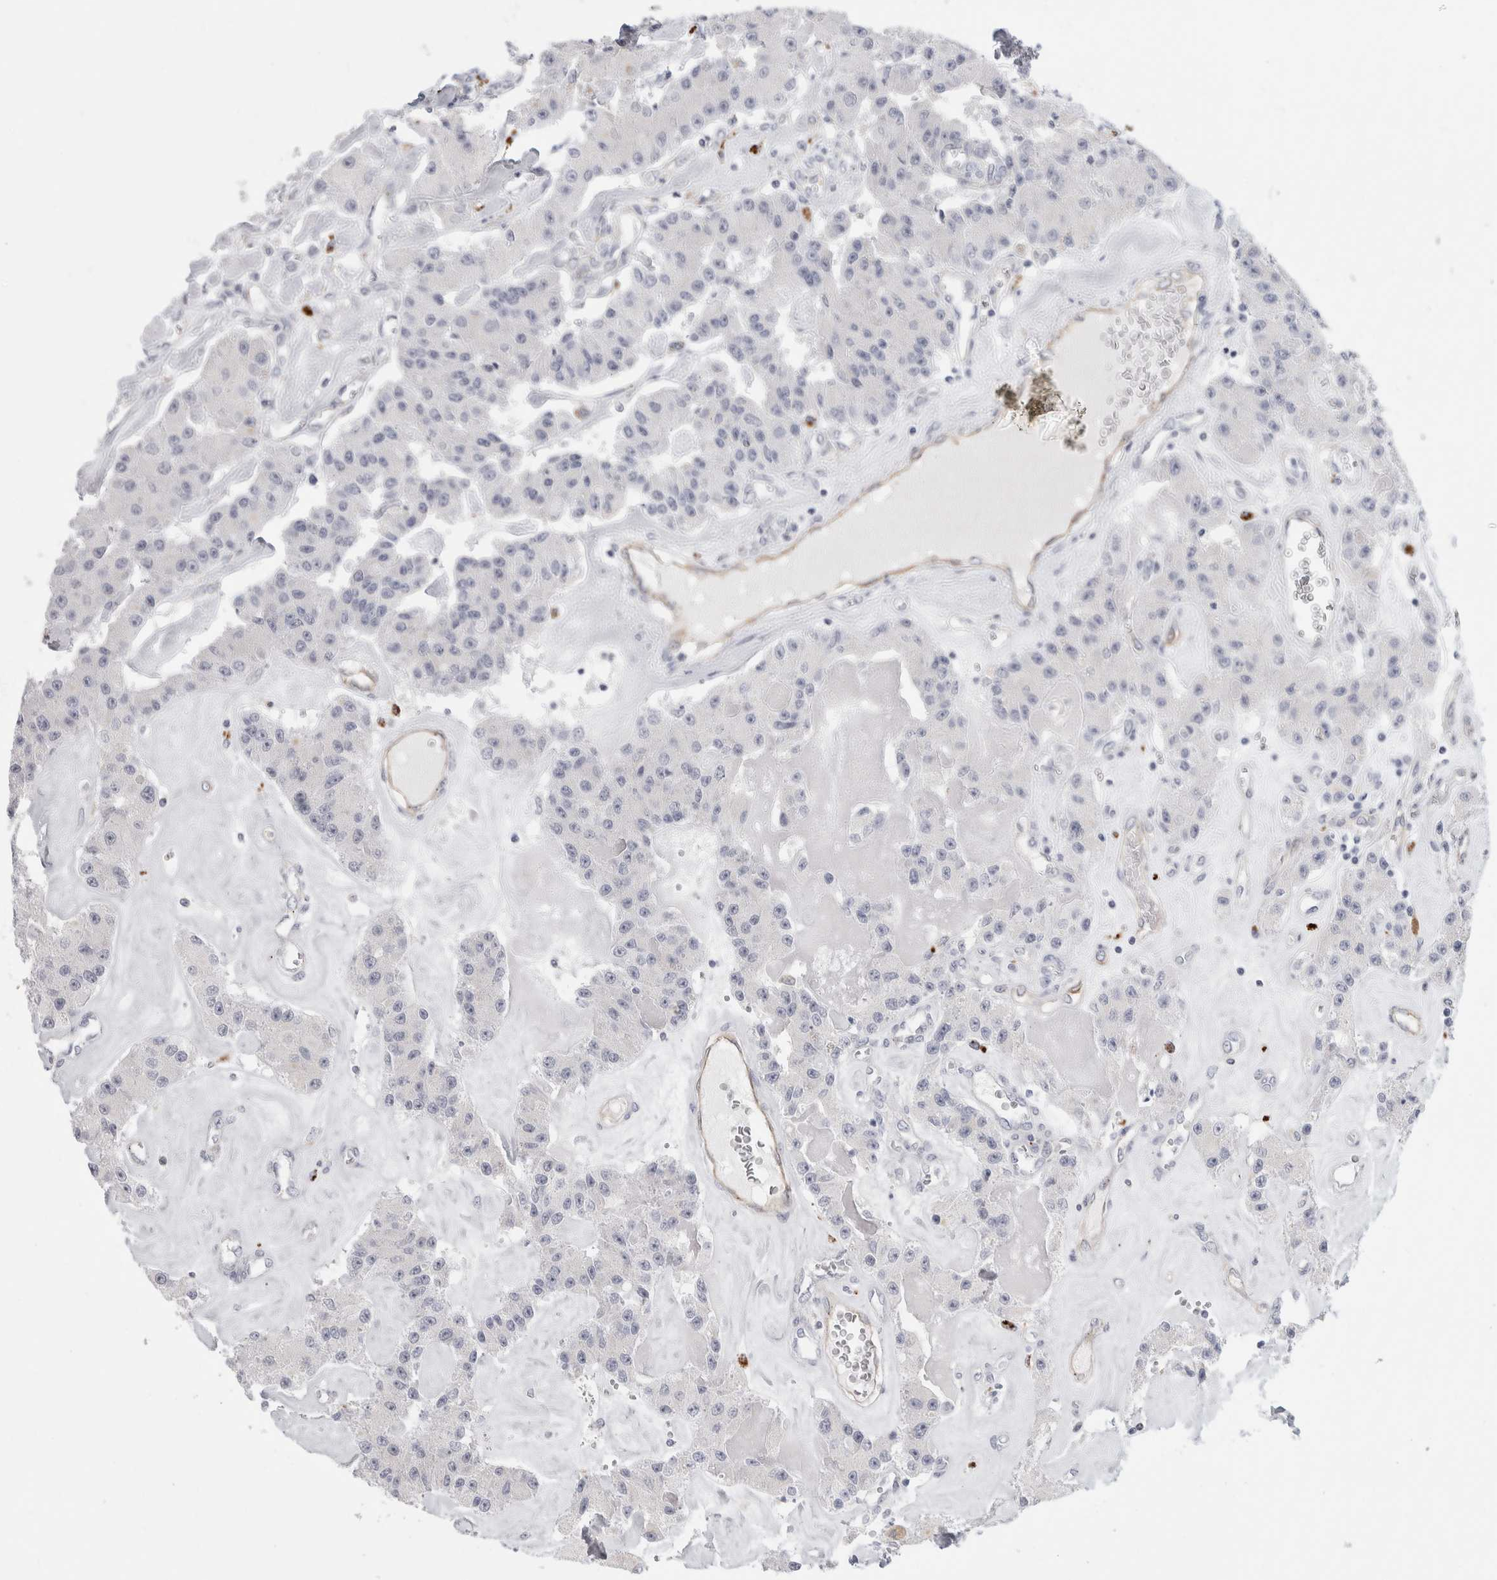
{"staining": {"intensity": "negative", "quantity": "none", "location": "none"}, "tissue": "carcinoid", "cell_type": "Tumor cells", "image_type": "cancer", "snomed": [{"axis": "morphology", "description": "Carcinoid, malignant, NOS"}, {"axis": "topography", "description": "Pancreas"}], "caption": "The histopathology image demonstrates no staining of tumor cells in carcinoid.", "gene": "ANKMY1", "patient": {"sex": "male", "age": 41}}